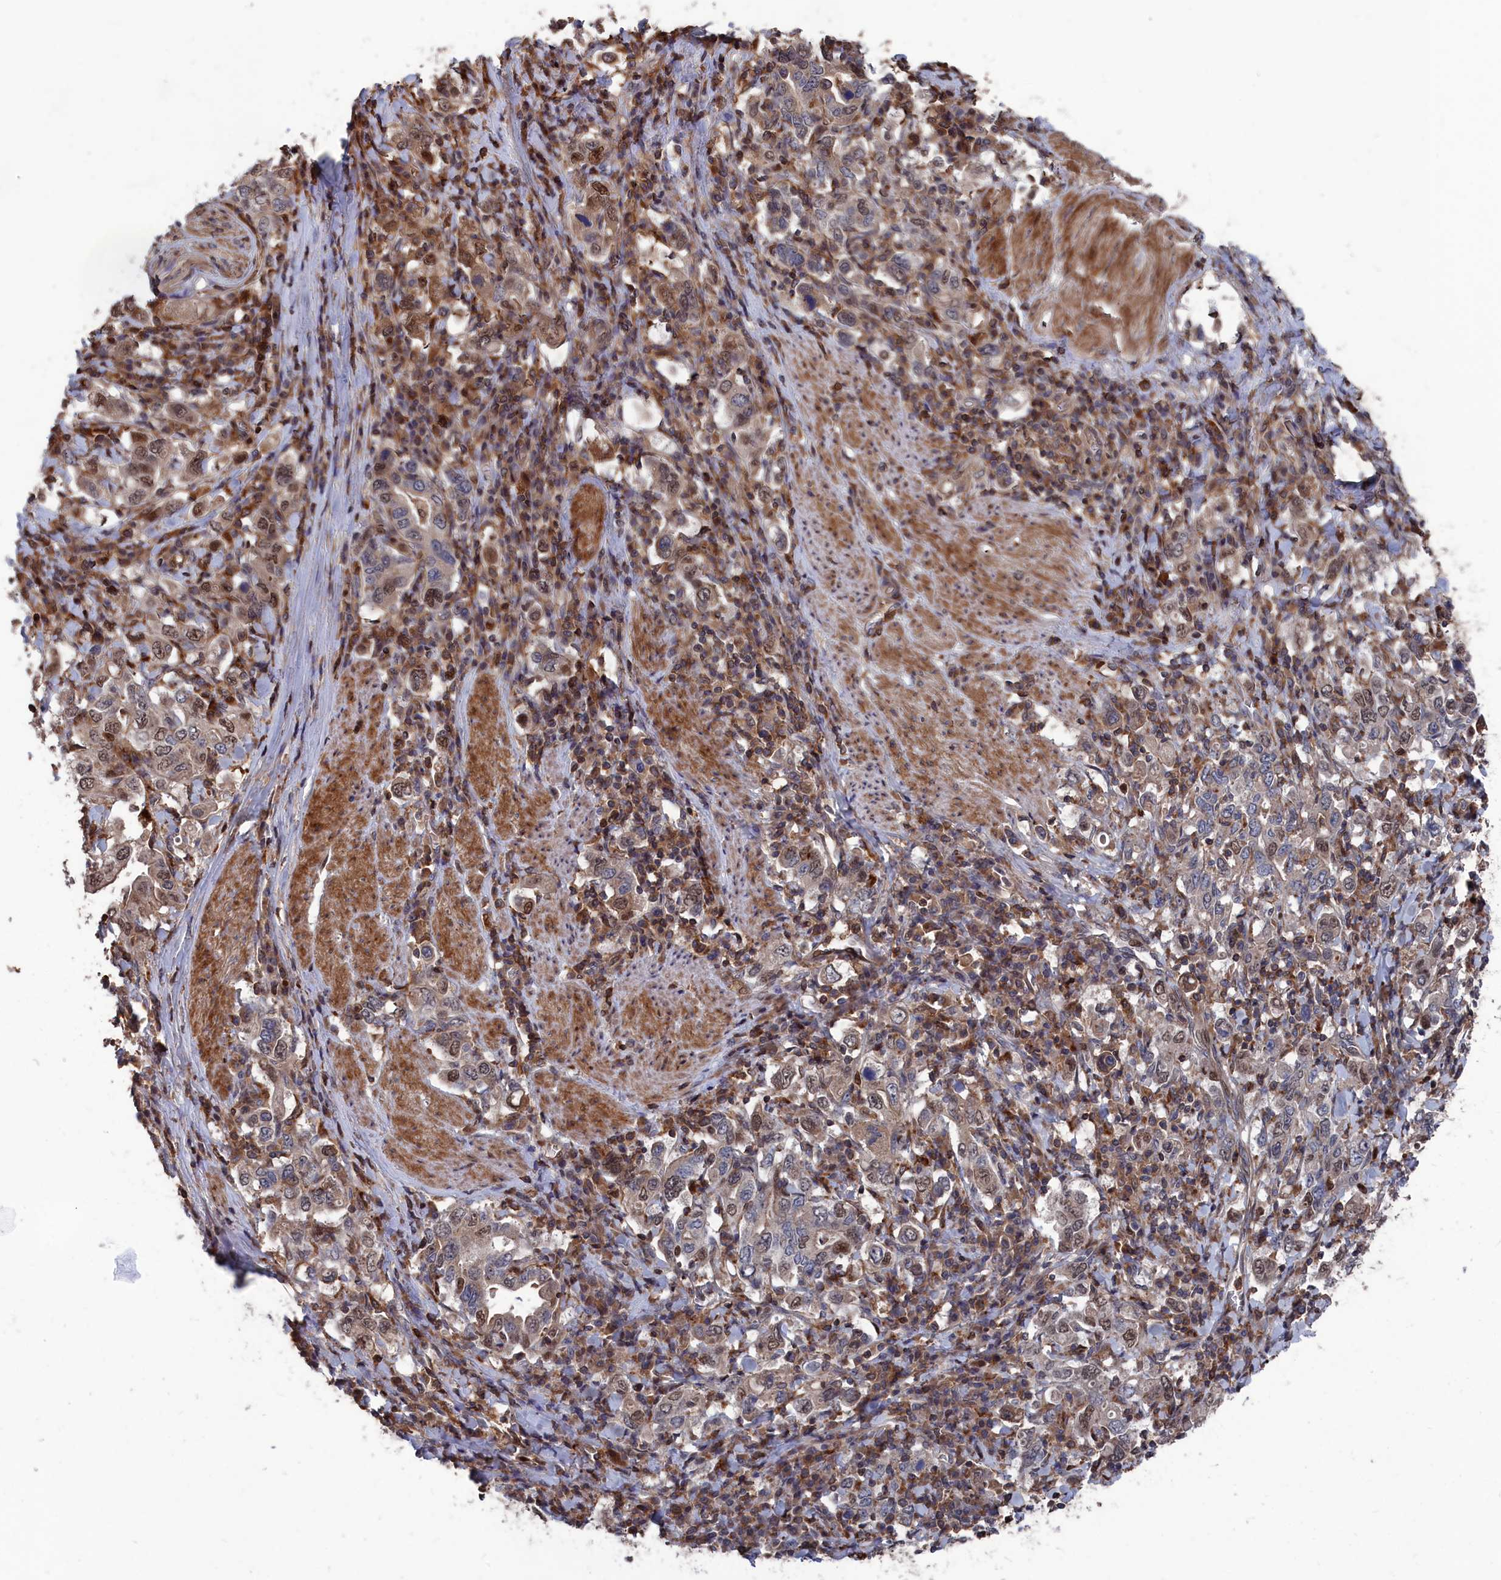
{"staining": {"intensity": "moderate", "quantity": "25%-75%", "location": "cytoplasmic/membranous,nuclear"}, "tissue": "stomach cancer", "cell_type": "Tumor cells", "image_type": "cancer", "snomed": [{"axis": "morphology", "description": "Adenocarcinoma, NOS"}, {"axis": "topography", "description": "Stomach, upper"}], "caption": "High-magnification brightfield microscopy of stomach cancer stained with DAB (3,3'-diaminobenzidine) (brown) and counterstained with hematoxylin (blue). tumor cells exhibit moderate cytoplasmic/membranous and nuclear positivity is present in about25%-75% of cells. Using DAB (brown) and hematoxylin (blue) stains, captured at high magnification using brightfield microscopy.", "gene": "PLA2G15", "patient": {"sex": "male", "age": 62}}